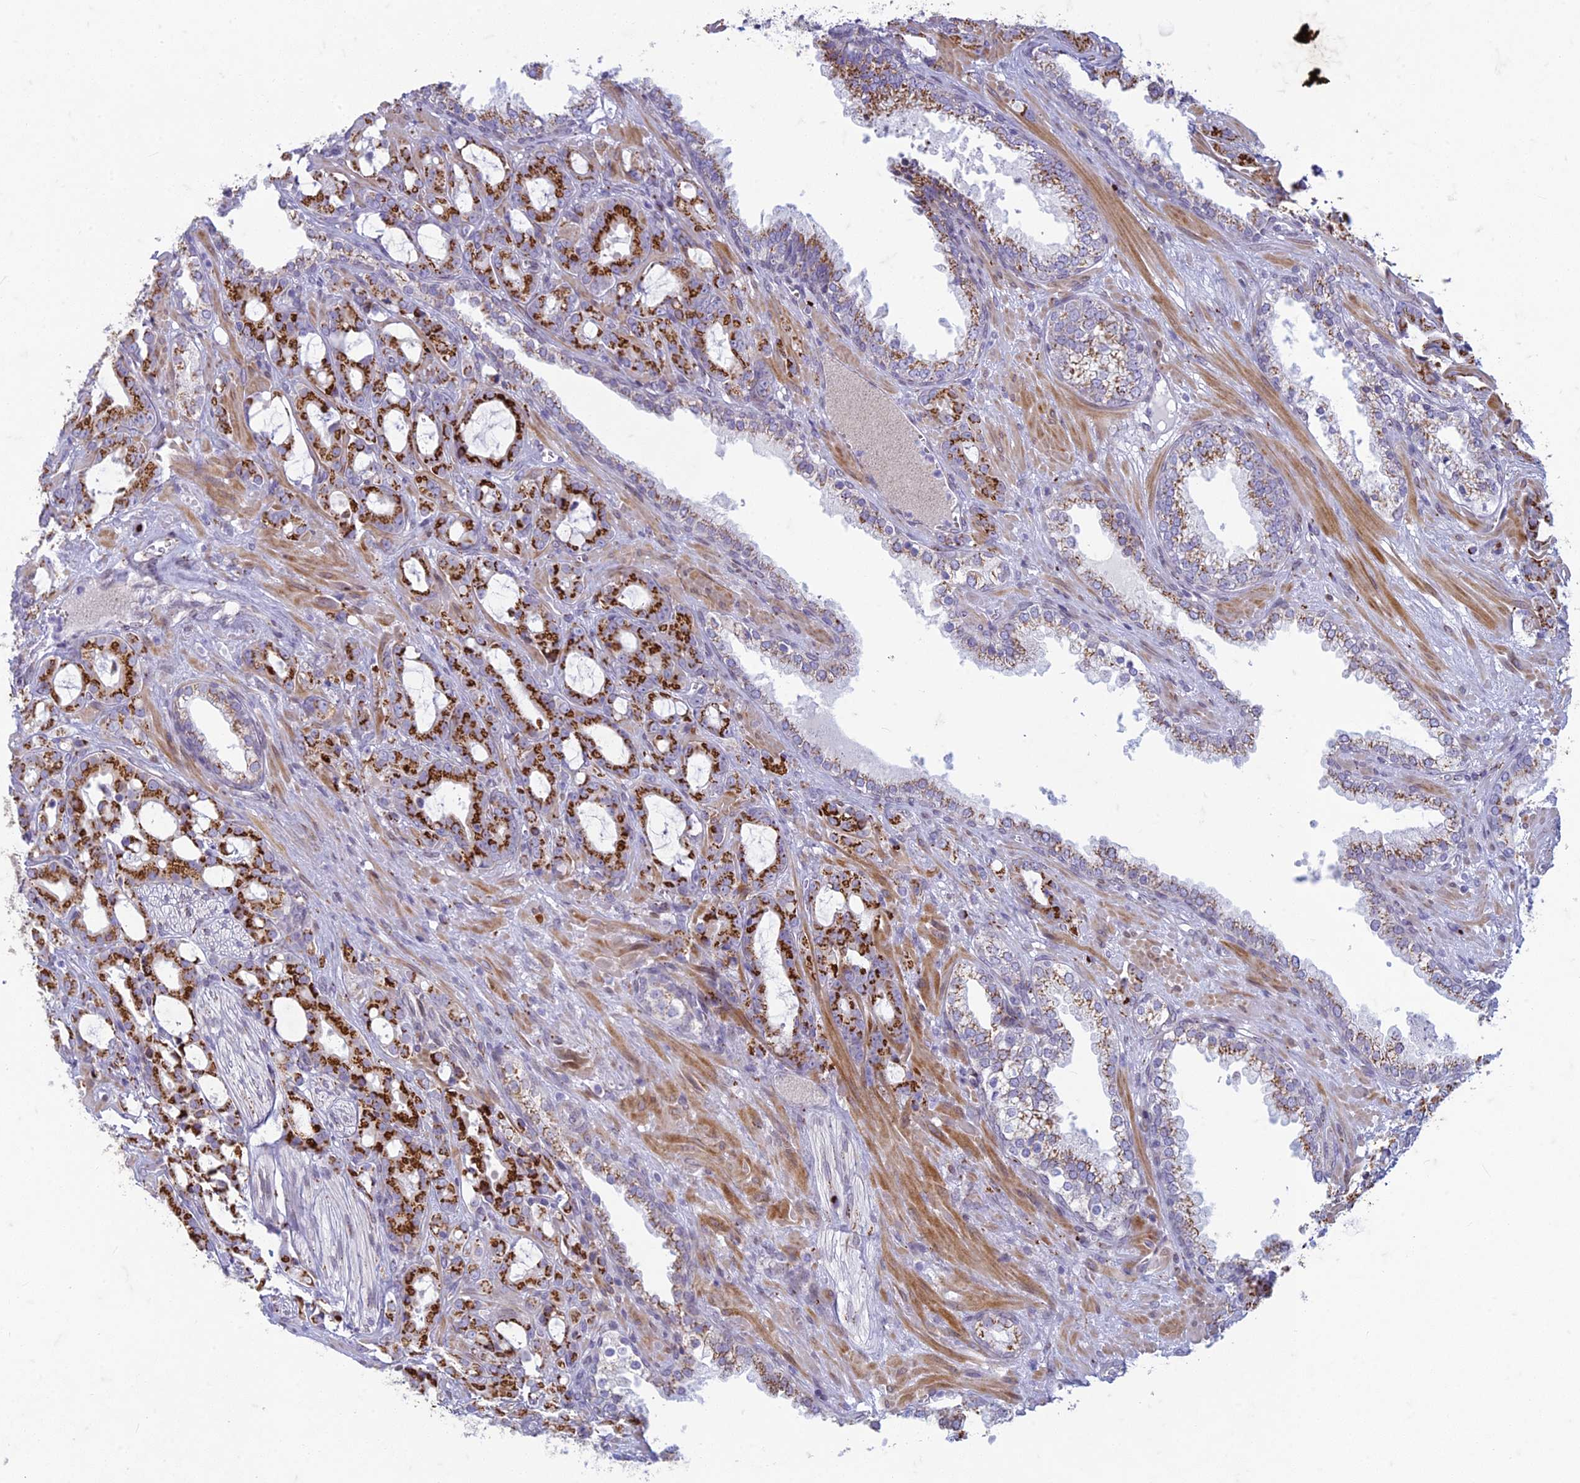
{"staining": {"intensity": "strong", "quantity": ">75%", "location": "cytoplasmic/membranous"}, "tissue": "prostate cancer", "cell_type": "Tumor cells", "image_type": "cancer", "snomed": [{"axis": "morphology", "description": "Adenocarcinoma, High grade"}, {"axis": "topography", "description": "Prostate"}], "caption": "Immunohistochemical staining of human high-grade adenocarcinoma (prostate) shows high levels of strong cytoplasmic/membranous protein positivity in approximately >75% of tumor cells. (DAB (3,3'-diaminobenzidine) = brown stain, brightfield microscopy at high magnification).", "gene": "FAM3C", "patient": {"sex": "male", "age": 72}}